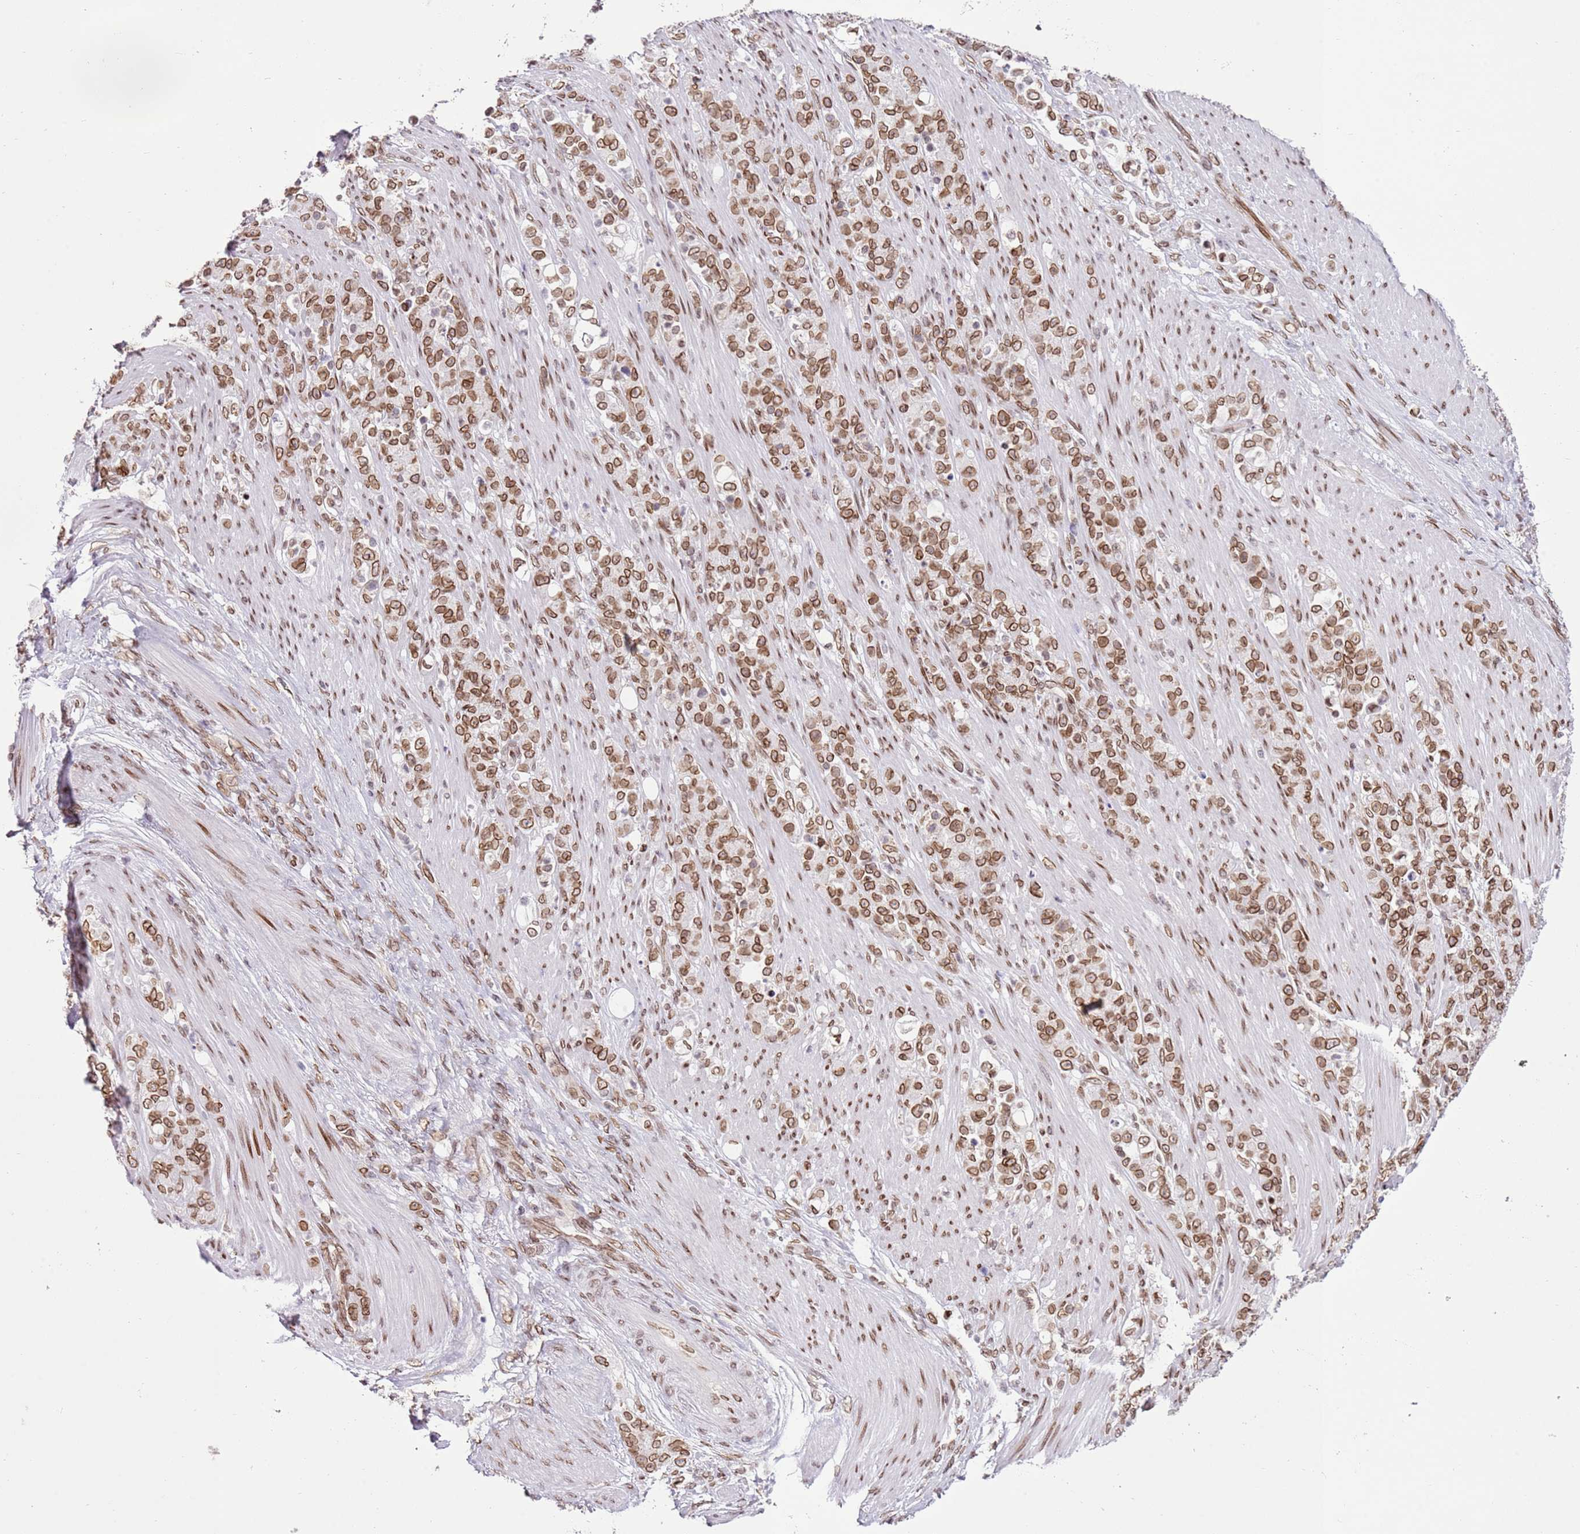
{"staining": {"intensity": "moderate", "quantity": ">75%", "location": "cytoplasmic/membranous,nuclear"}, "tissue": "stomach cancer", "cell_type": "Tumor cells", "image_type": "cancer", "snomed": [{"axis": "morphology", "description": "Normal tissue, NOS"}, {"axis": "morphology", "description": "Adenocarcinoma, NOS"}, {"axis": "topography", "description": "Stomach"}], "caption": "Stomach adenocarcinoma stained for a protein (brown) demonstrates moderate cytoplasmic/membranous and nuclear positive expression in approximately >75% of tumor cells.", "gene": "POU6F1", "patient": {"sex": "female", "age": 79}}